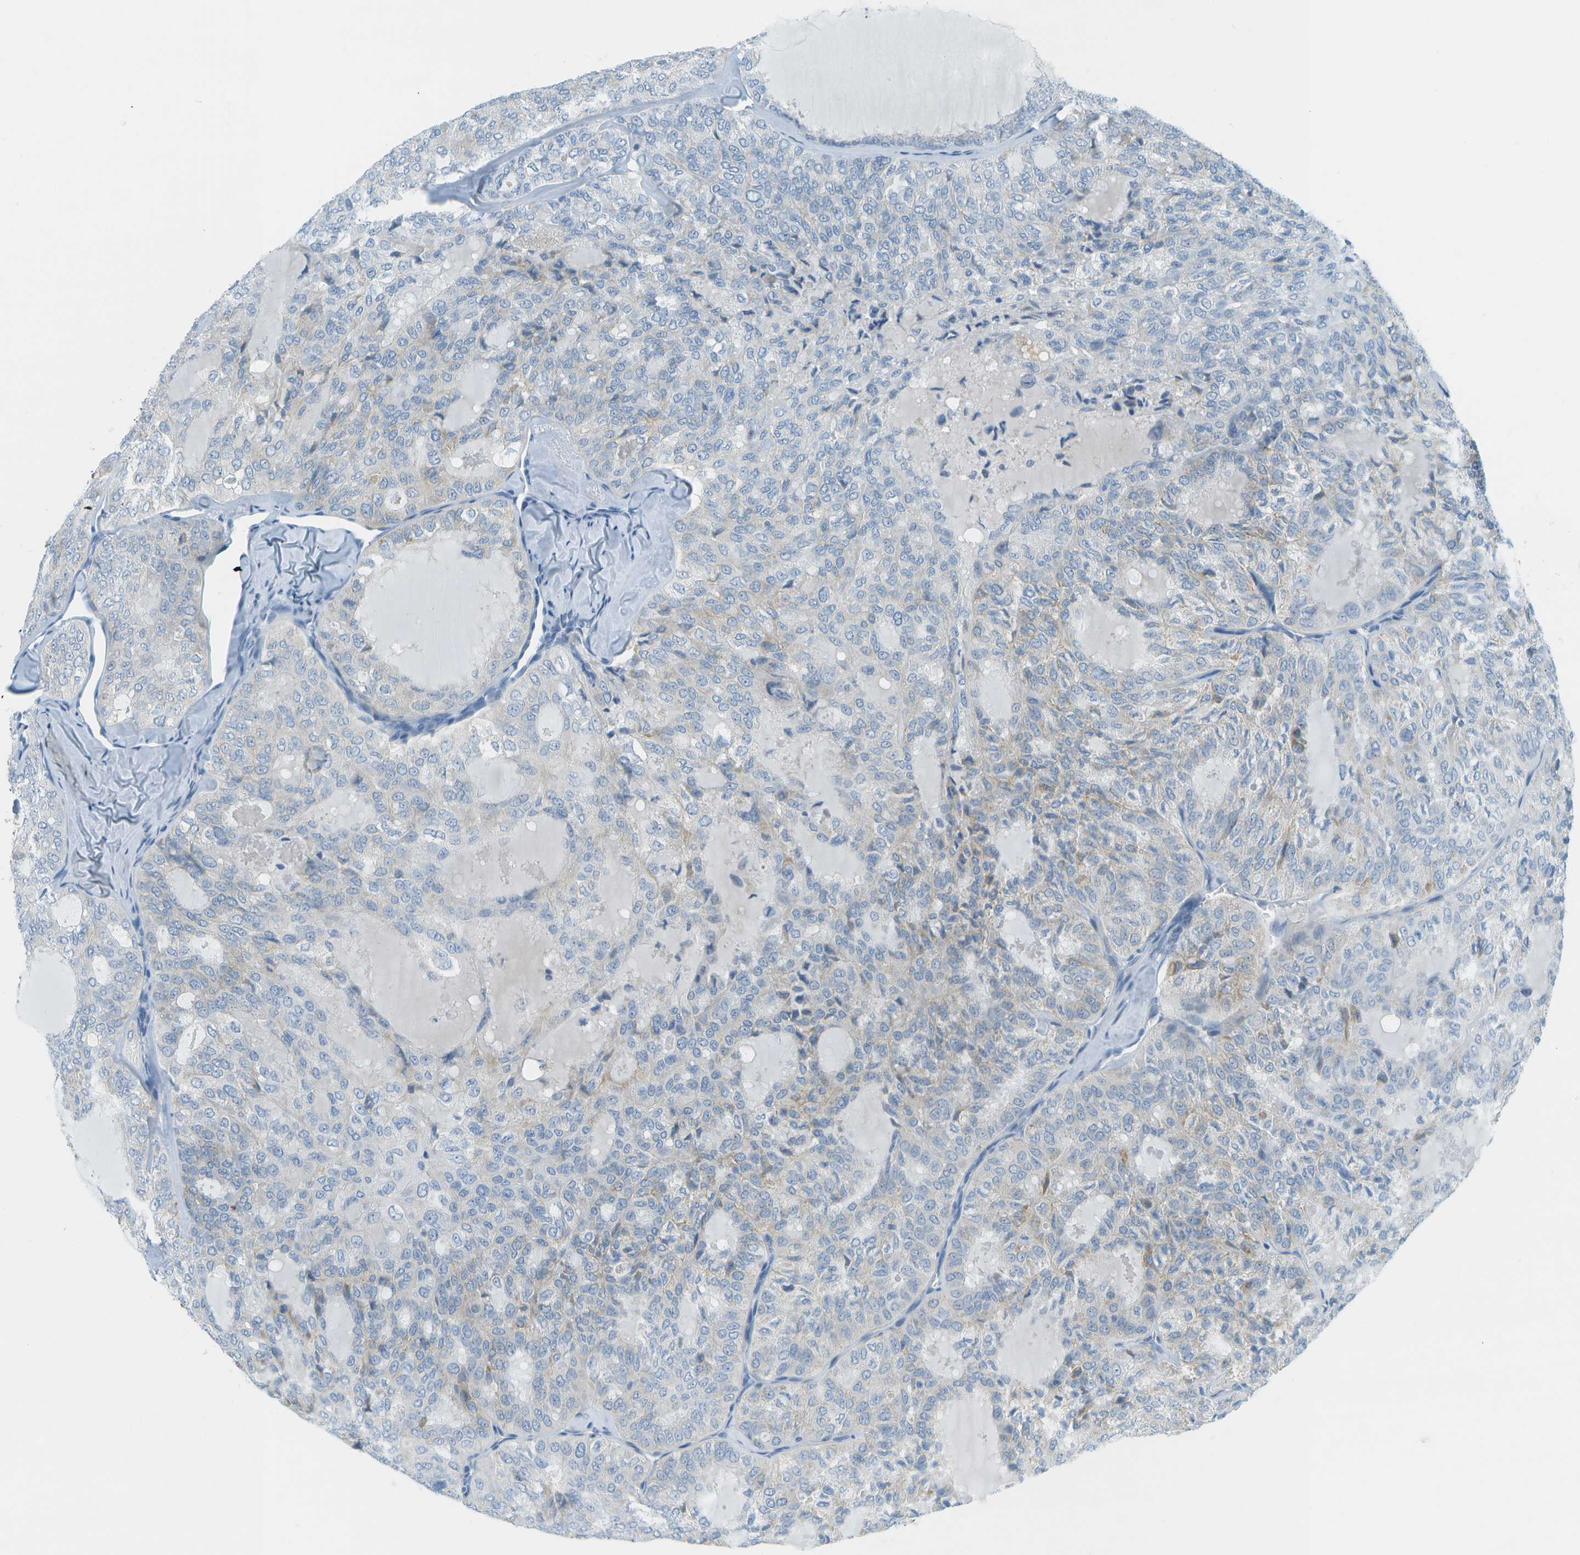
{"staining": {"intensity": "weak", "quantity": "<25%", "location": "cytoplasmic/membranous"}, "tissue": "thyroid cancer", "cell_type": "Tumor cells", "image_type": "cancer", "snomed": [{"axis": "morphology", "description": "Follicular adenoma carcinoma, NOS"}, {"axis": "topography", "description": "Thyroid gland"}], "caption": "DAB immunohistochemical staining of human thyroid follicular adenoma carcinoma shows no significant expression in tumor cells.", "gene": "SMYD5", "patient": {"sex": "male", "age": 75}}